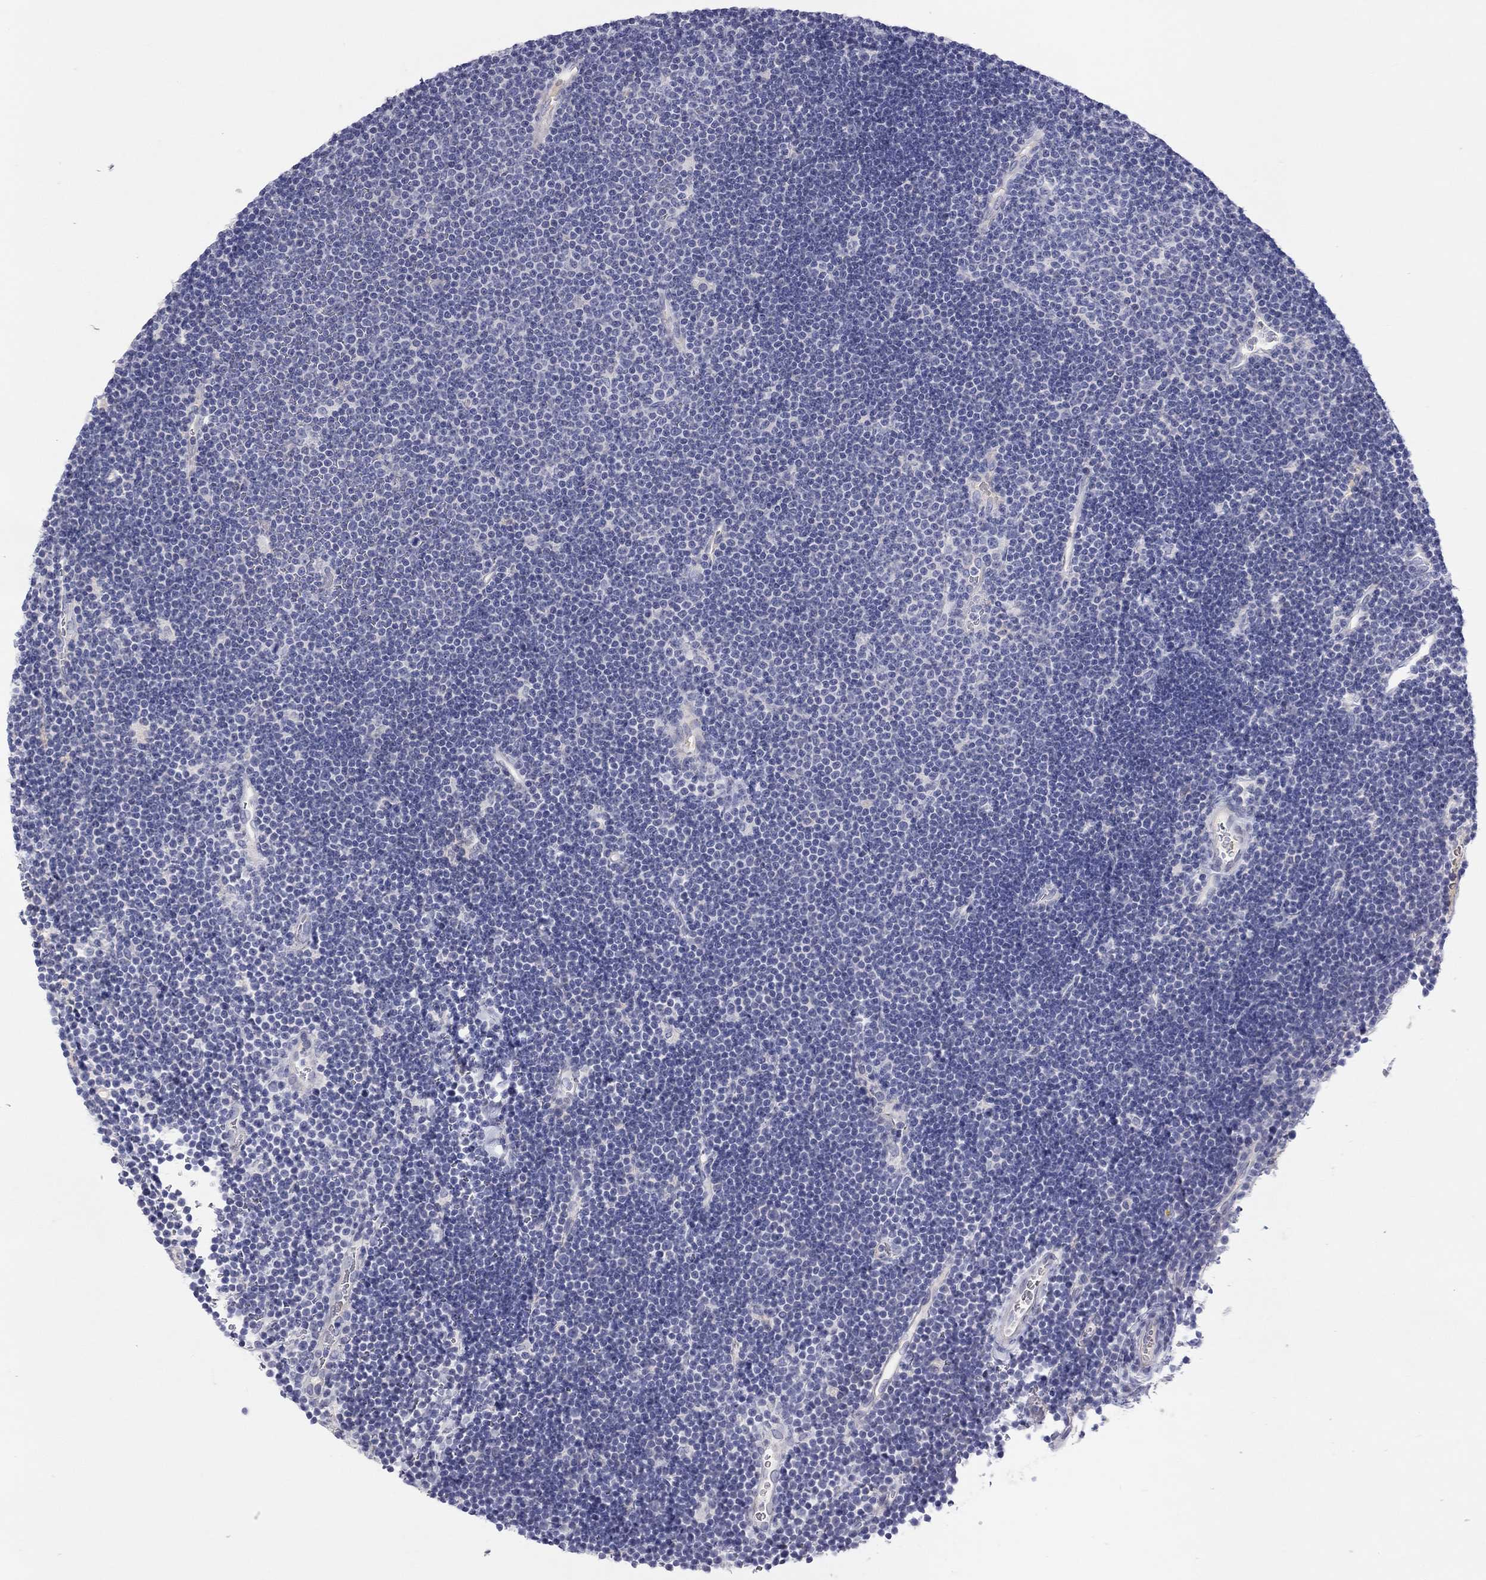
{"staining": {"intensity": "negative", "quantity": "none", "location": "none"}, "tissue": "lymphoma", "cell_type": "Tumor cells", "image_type": "cancer", "snomed": [{"axis": "morphology", "description": "Malignant lymphoma, non-Hodgkin's type, Low grade"}, {"axis": "topography", "description": "Brain"}], "caption": "Micrograph shows no protein expression in tumor cells of low-grade malignant lymphoma, non-Hodgkin's type tissue.", "gene": "ST7L", "patient": {"sex": "female", "age": 66}}